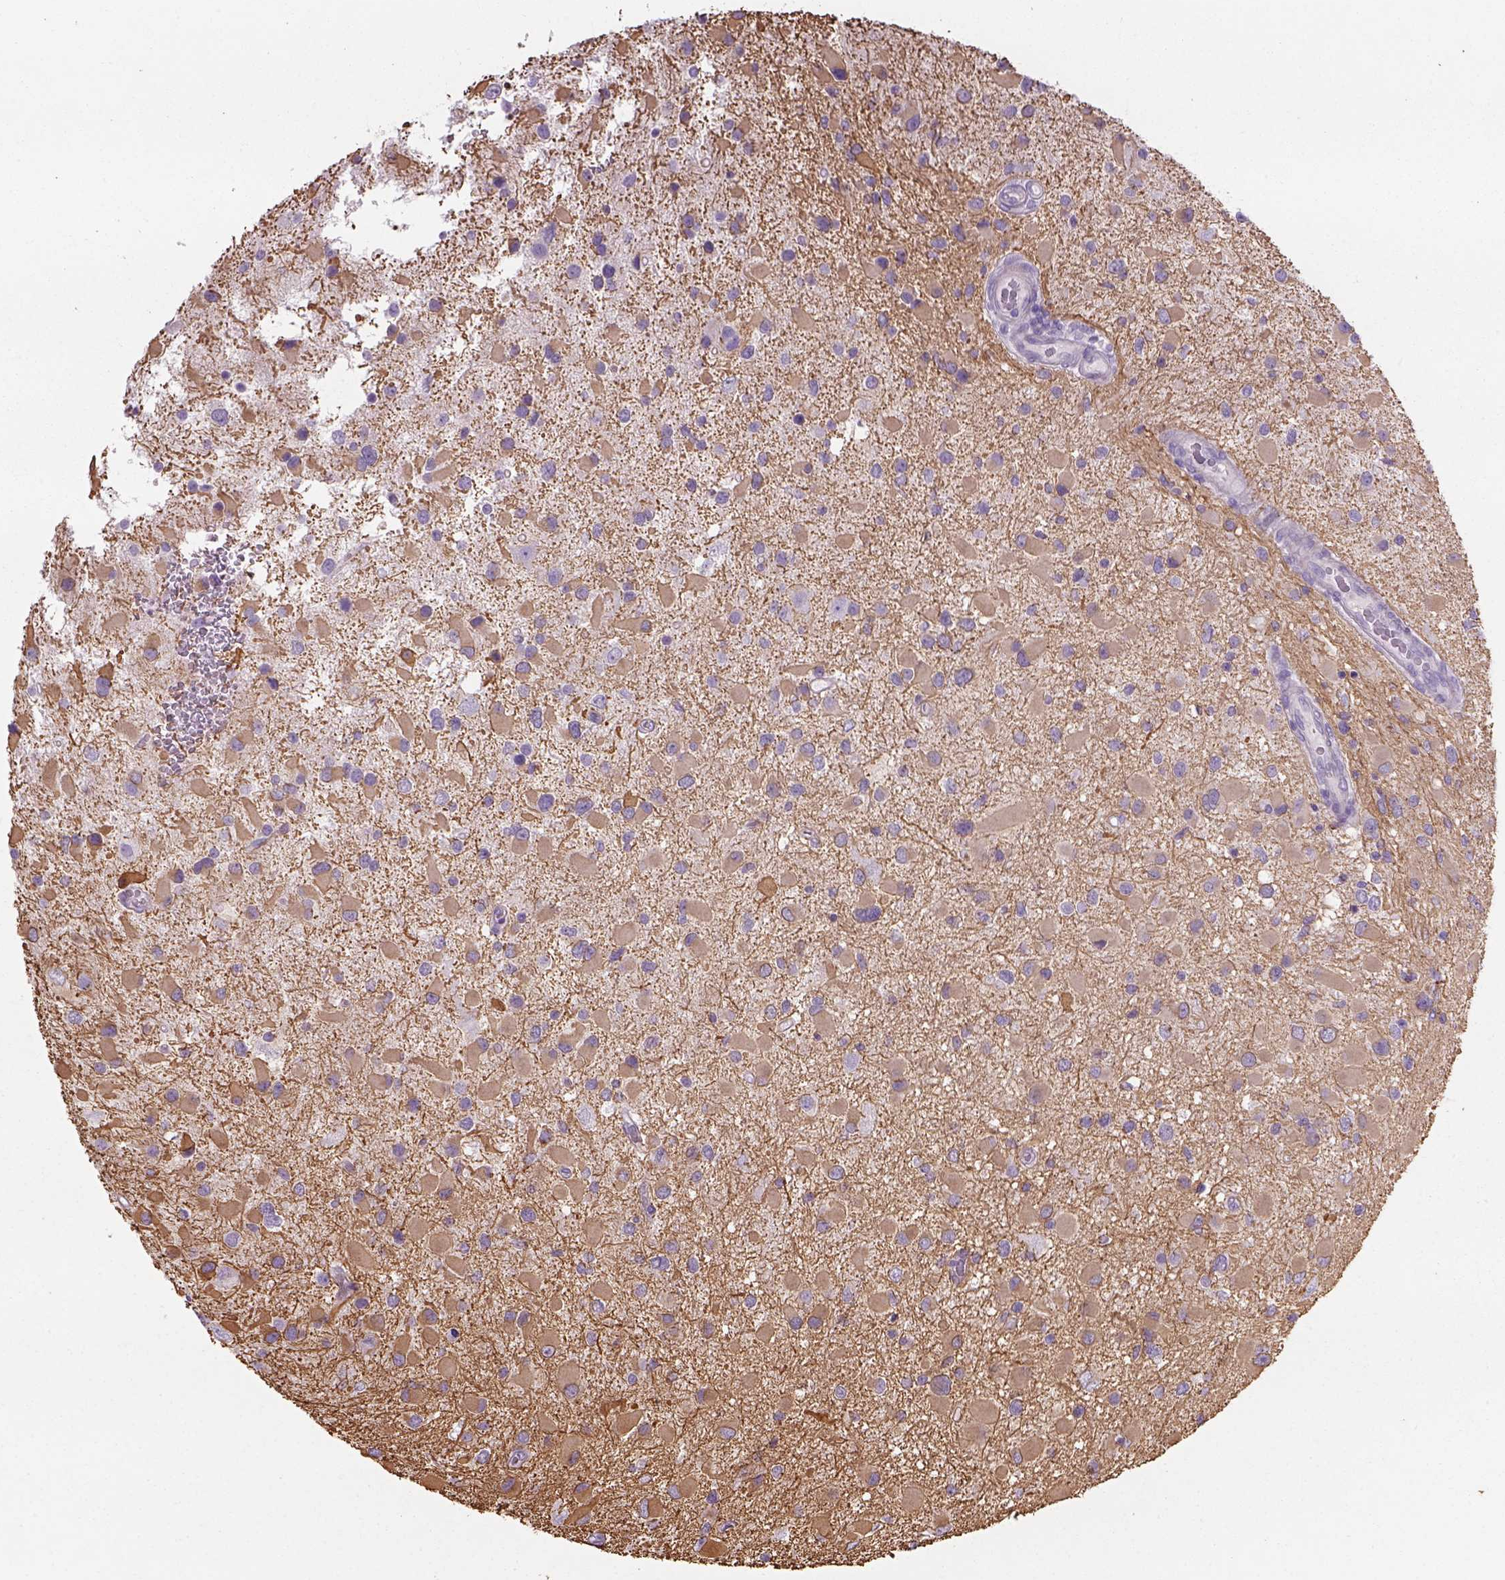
{"staining": {"intensity": "weak", "quantity": "25%-75%", "location": "cytoplasmic/membranous"}, "tissue": "glioma", "cell_type": "Tumor cells", "image_type": "cancer", "snomed": [{"axis": "morphology", "description": "Glioma, malignant, Low grade"}, {"axis": "topography", "description": "Brain"}], "caption": "Malignant low-grade glioma stained for a protein (brown) shows weak cytoplasmic/membranous positive expression in about 25%-75% of tumor cells.", "gene": "TENM4", "patient": {"sex": "female", "age": 32}}